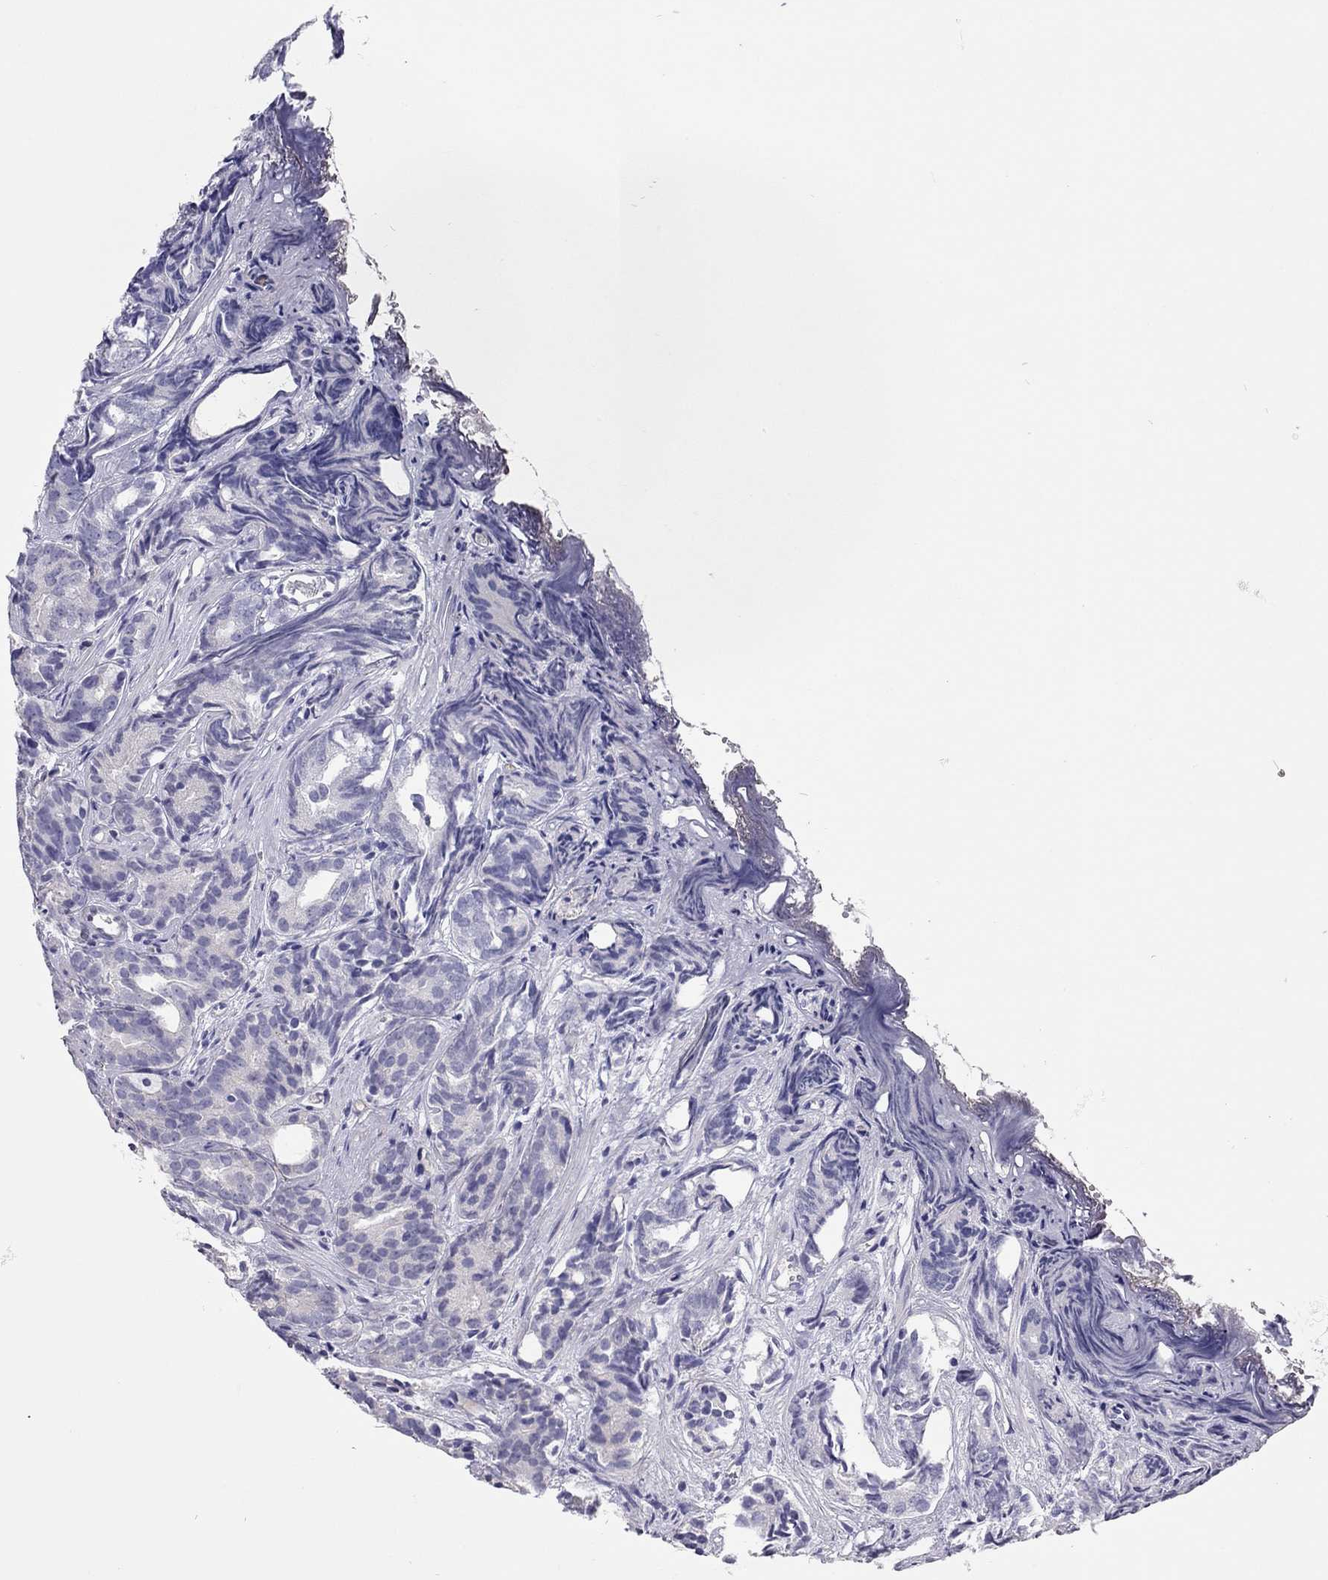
{"staining": {"intensity": "negative", "quantity": "none", "location": "none"}, "tissue": "prostate cancer", "cell_type": "Tumor cells", "image_type": "cancer", "snomed": [{"axis": "morphology", "description": "Adenocarcinoma, High grade"}, {"axis": "topography", "description": "Prostate"}], "caption": "IHC photomicrograph of human prostate cancer (adenocarcinoma (high-grade)) stained for a protein (brown), which displays no expression in tumor cells.", "gene": "SCARB1", "patient": {"sex": "male", "age": 84}}